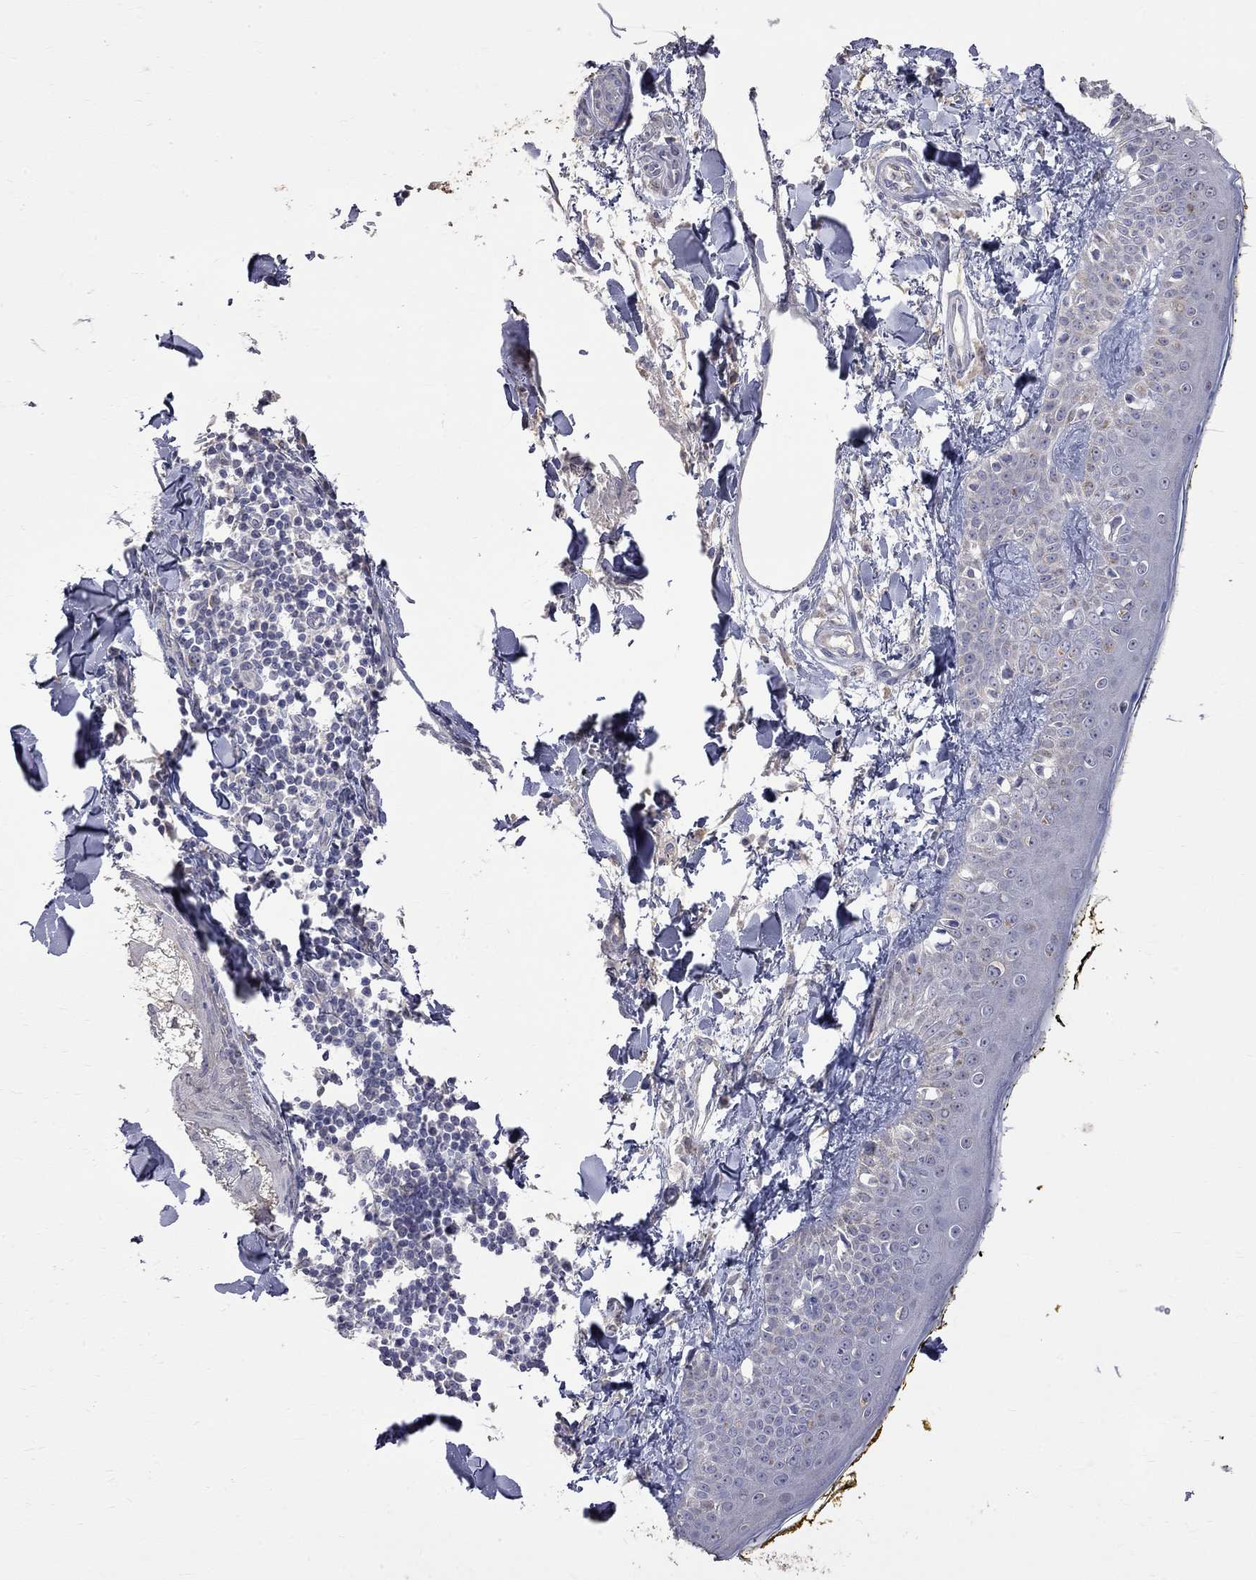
{"staining": {"intensity": "negative", "quantity": "none", "location": "none"}, "tissue": "skin", "cell_type": "Fibroblasts", "image_type": "normal", "snomed": [{"axis": "morphology", "description": "Normal tissue, NOS"}, {"axis": "topography", "description": "Skin"}], "caption": "Skin was stained to show a protein in brown. There is no significant staining in fibroblasts. The staining was performed using DAB (3,3'-diaminobenzidine) to visualize the protein expression in brown, while the nuclei were stained in blue with hematoxylin (Magnification: 20x).", "gene": "CKAP2", "patient": {"sex": "male", "age": 76}}